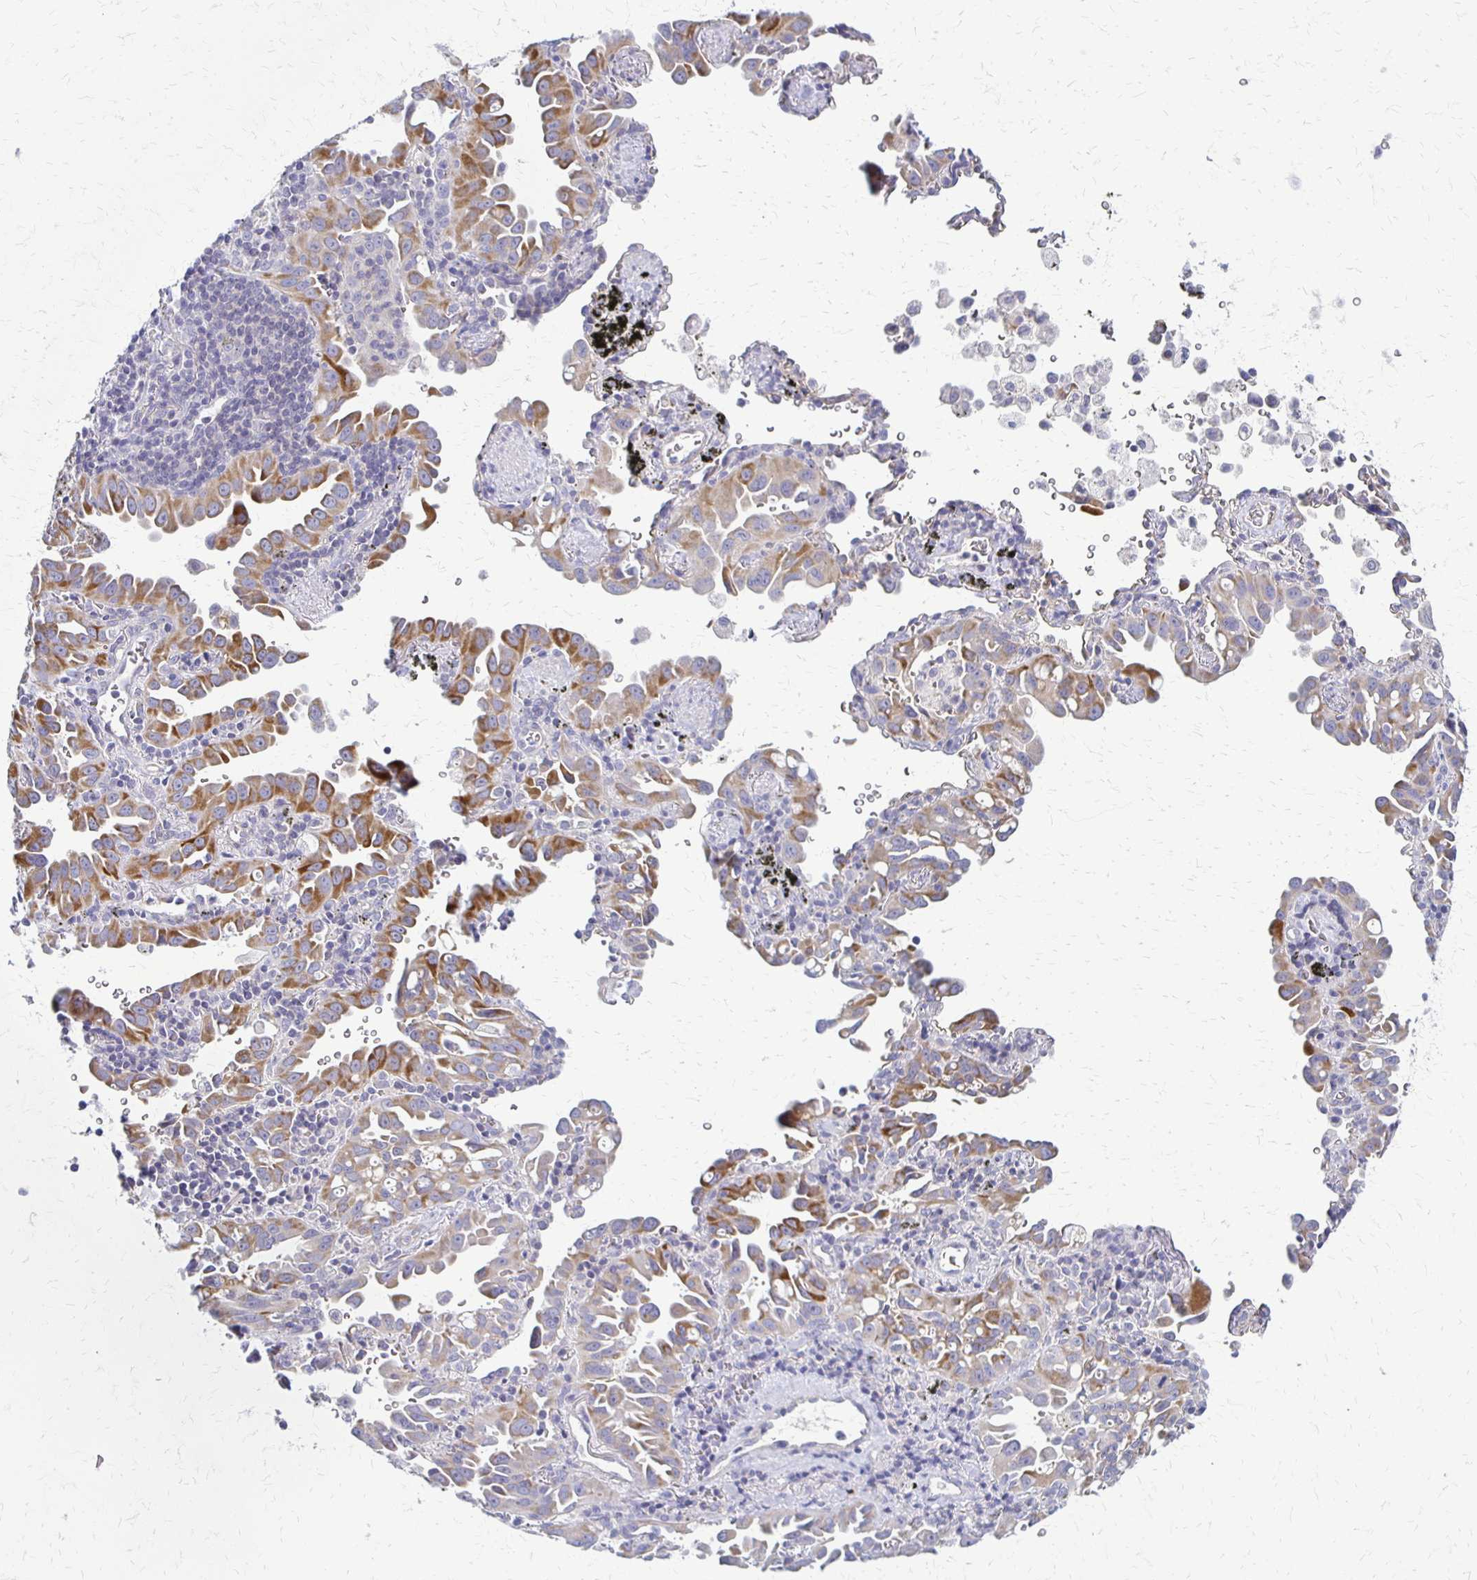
{"staining": {"intensity": "moderate", "quantity": "25%-75%", "location": "cytoplasmic/membranous"}, "tissue": "lung cancer", "cell_type": "Tumor cells", "image_type": "cancer", "snomed": [{"axis": "morphology", "description": "Adenocarcinoma, NOS"}, {"axis": "topography", "description": "Lung"}], "caption": "Immunohistochemical staining of lung cancer (adenocarcinoma) exhibits moderate cytoplasmic/membranous protein positivity in about 25%-75% of tumor cells.", "gene": "RHOC", "patient": {"sex": "male", "age": 68}}